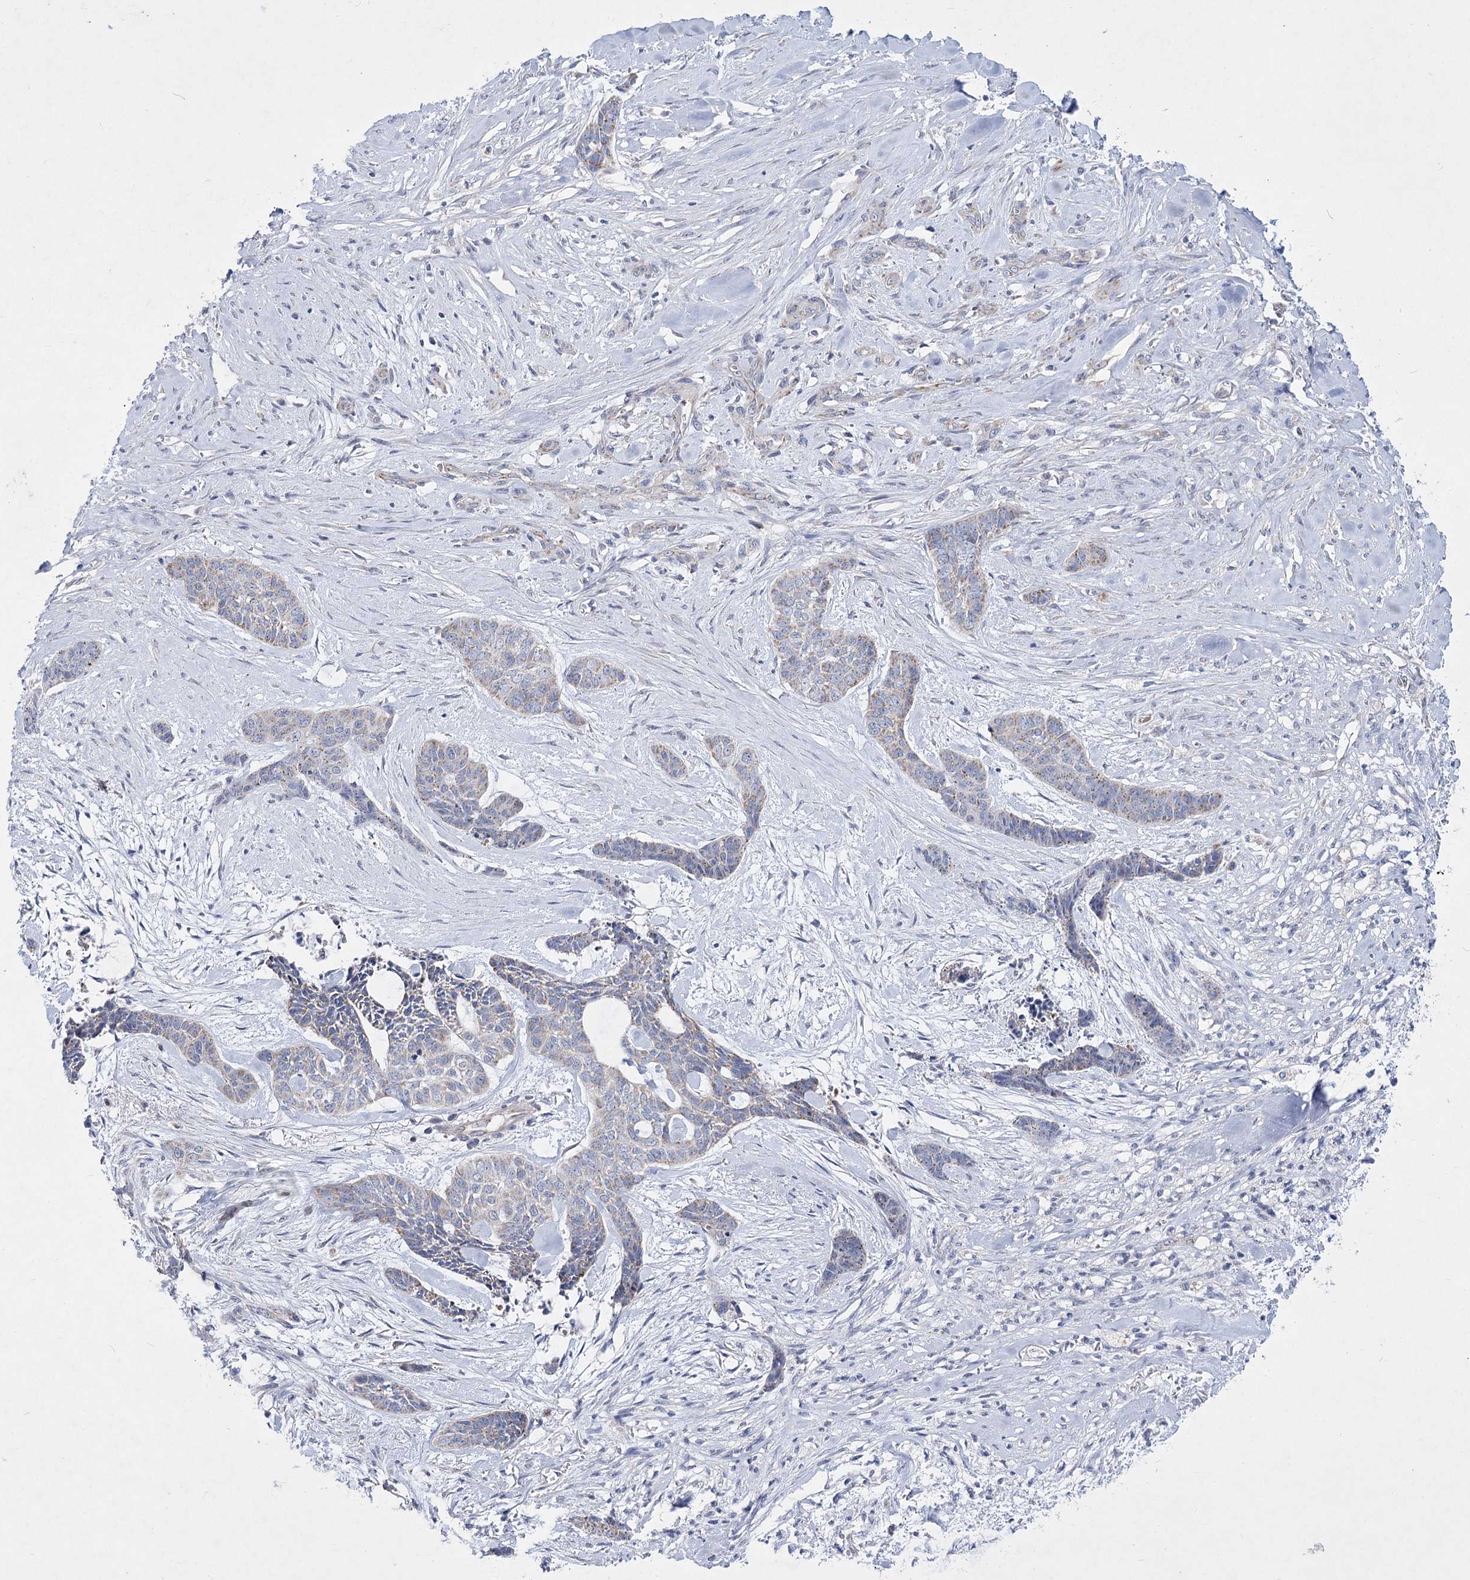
{"staining": {"intensity": "weak", "quantity": "<25%", "location": "cytoplasmic/membranous"}, "tissue": "skin cancer", "cell_type": "Tumor cells", "image_type": "cancer", "snomed": [{"axis": "morphology", "description": "Basal cell carcinoma"}, {"axis": "topography", "description": "Skin"}], "caption": "There is no significant staining in tumor cells of skin cancer (basal cell carcinoma).", "gene": "PDHB", "patient": {"sex": "female", "age": 64}}